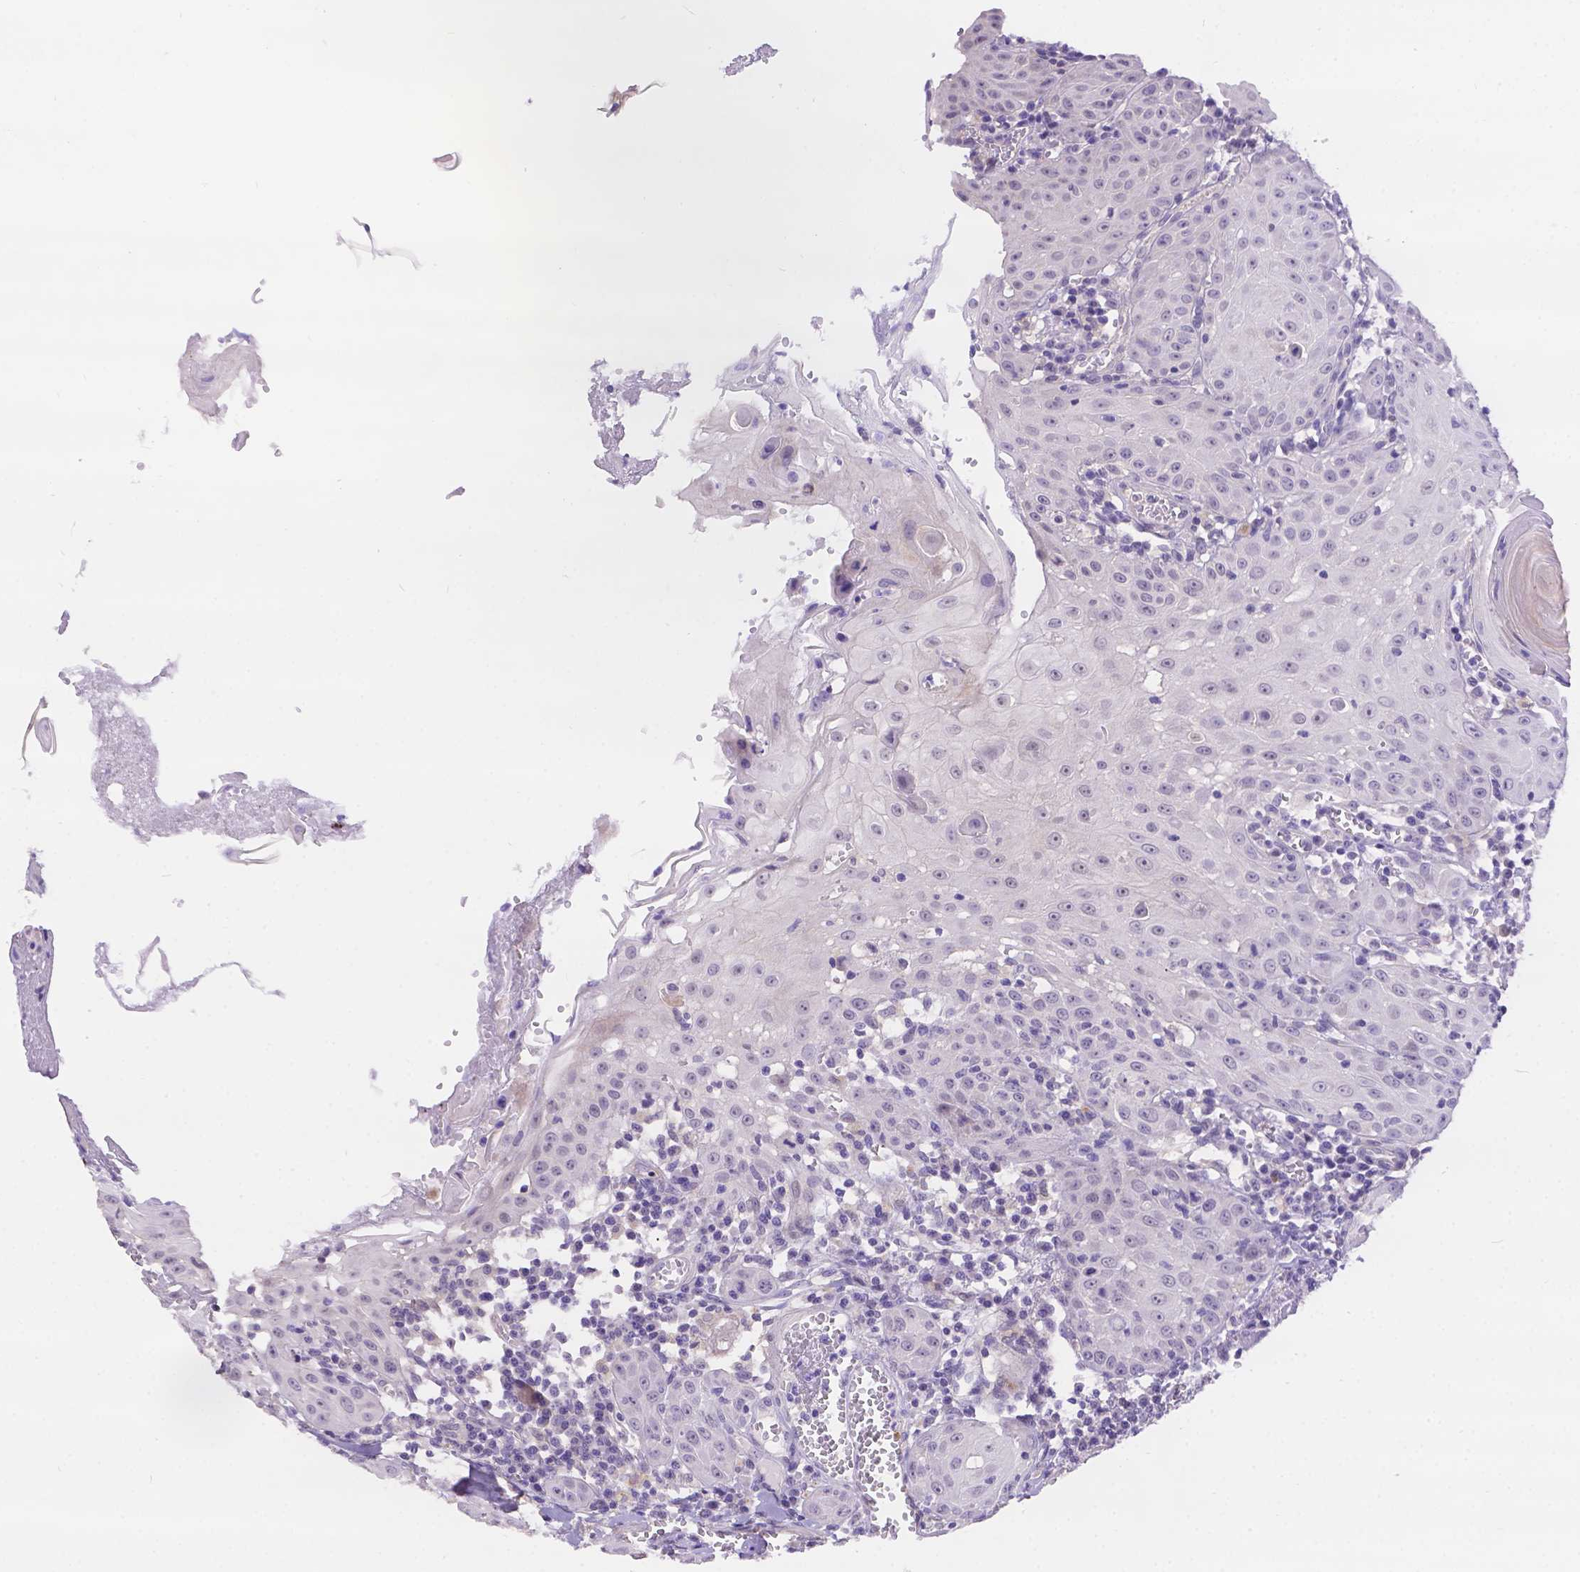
{"staining": {"intensity": "negative", "quantity": "none", "location": "none"}, "tissue": "head and neck cancer", "cell_type": "Tumor cells", "image_type": "cancer", "snomed": [{"axis": "morphology", "description": "Squamous cell carcinoma, NOS"}, {"axis": "topography", "description": "Head-Neck"}], "caption": "A photomicrograph of squamous cell carcinoma (head and neck) stained for a protein reveals no brown staining in tumor cells.", "gene": "DLEC1", "patient": {"sex": "female", "age": 80}}